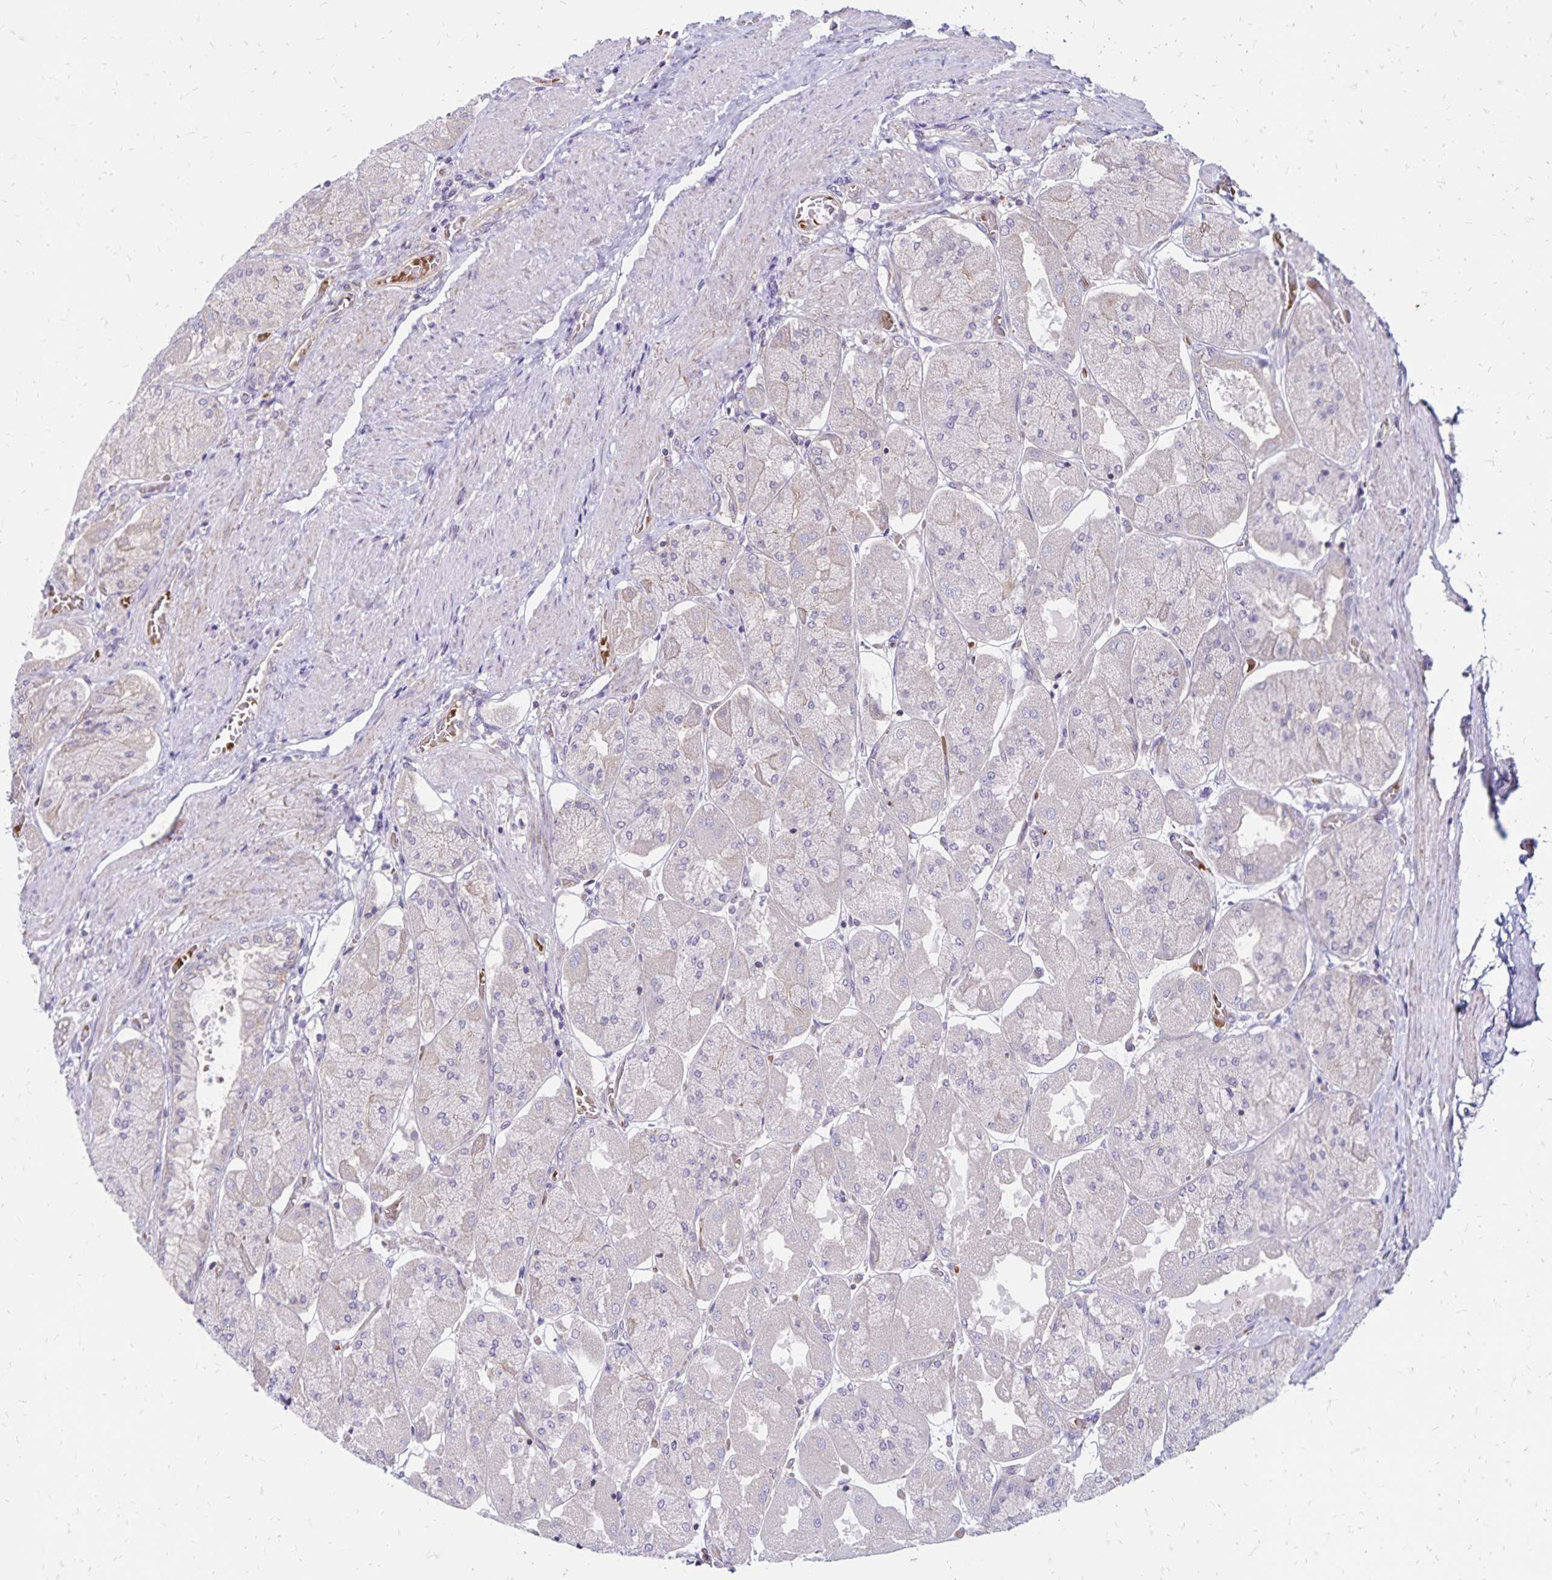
{"staining": {"intensity": "weak", "quantity": "25%-75%", "location": "cytoplasmic/membranous"}, "tissue": "stomach", "cell_type": "Glandular cells", "image_type": "normal", "snomed": [{"axis": "morphology", "description": "Normal tissue, NOS"}, {"axis": "topography", "description": "Stomach"}], "caption": "Benign stomach was stained to show a protein in brown. There is low levels of weak cytoplasmic/membranous positivity in about 25%-75% of glandular cells.", "gene": "FSD1", "patient": {"sex": "female", "age": 61}}